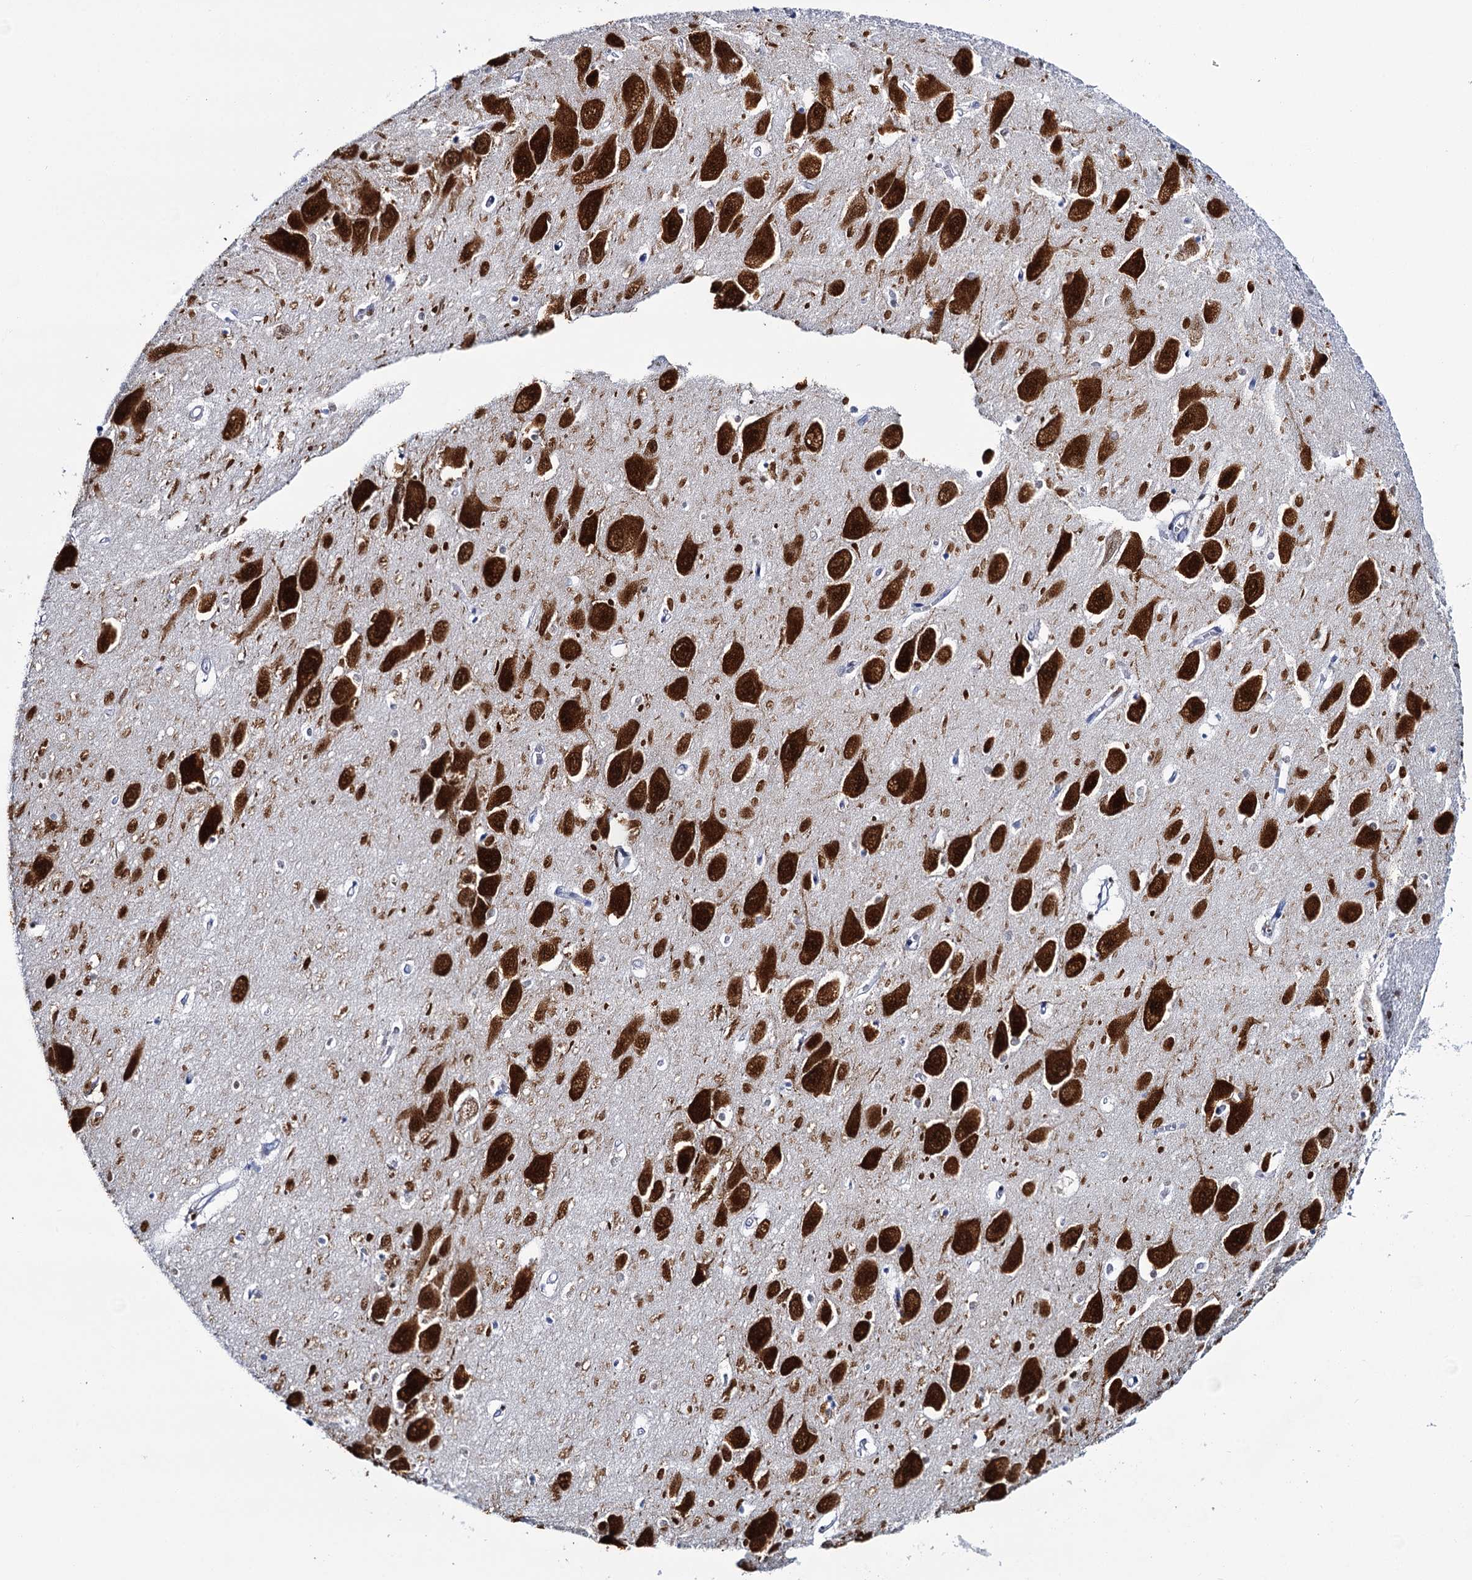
{"staining": {"intensity": "strong", "quantity": "<25%", "location": "nuclear"}, "tissue": "hippocampus", "cell_type": "Glial cells", "image_type": "normal", "snomed": [{"axis": "morphology", "description": "Normal tissue, NOS"}, {"axis": "topography", "description": "Hippocampus"}], "caption": "Immunohistochemistry histopathology image of unremarkable human hippocampus stained for a protein (brown), which reveals medium levels of strong nuclear staining in about <25% of glial cells.", "gene": "CELF2", "patient": {"sex": "female", "age": 64}}